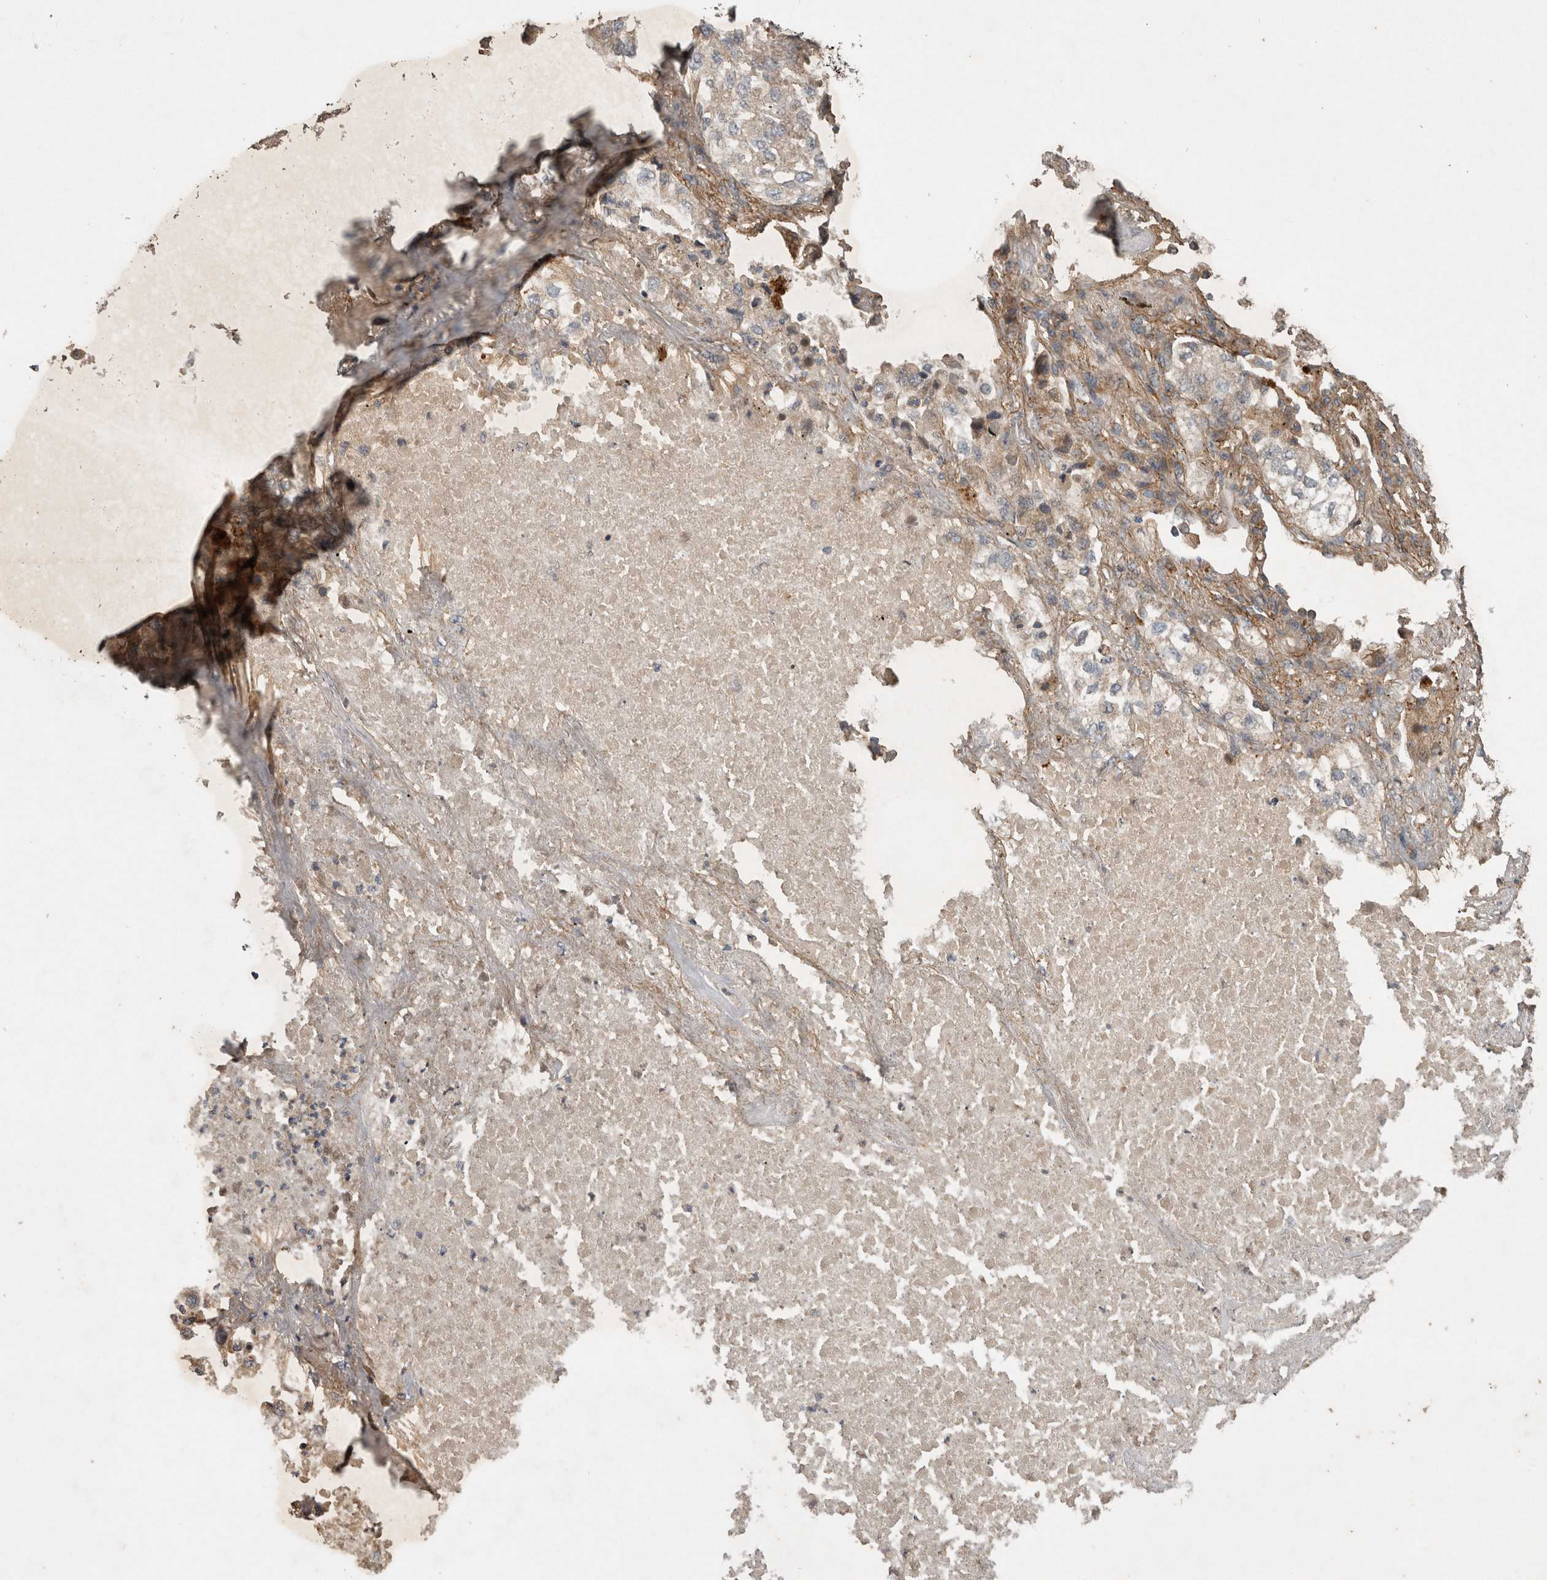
{"staining": {"intensity": "weak", "quantity": "25%-75%", "location": "cytoplasmic/membranous"}, "tissue": "lung cancer", "cell_type": "Tumor cells", "image_type": "cancer", "snomed": [{"axis": "morphology", "description": "Adenocarcinoma, NOS"}, {"axis": "topography", "description": "Lung"}], "caption": "Immunohistochemical staining of adenocarcinoma (lung) demonstrates weak cytoplasmic/membranous protein staining in about 25%-75% of tumor cells.", "gene": "TRMT61B", "patient": {"sex": "male", "age": 63}}